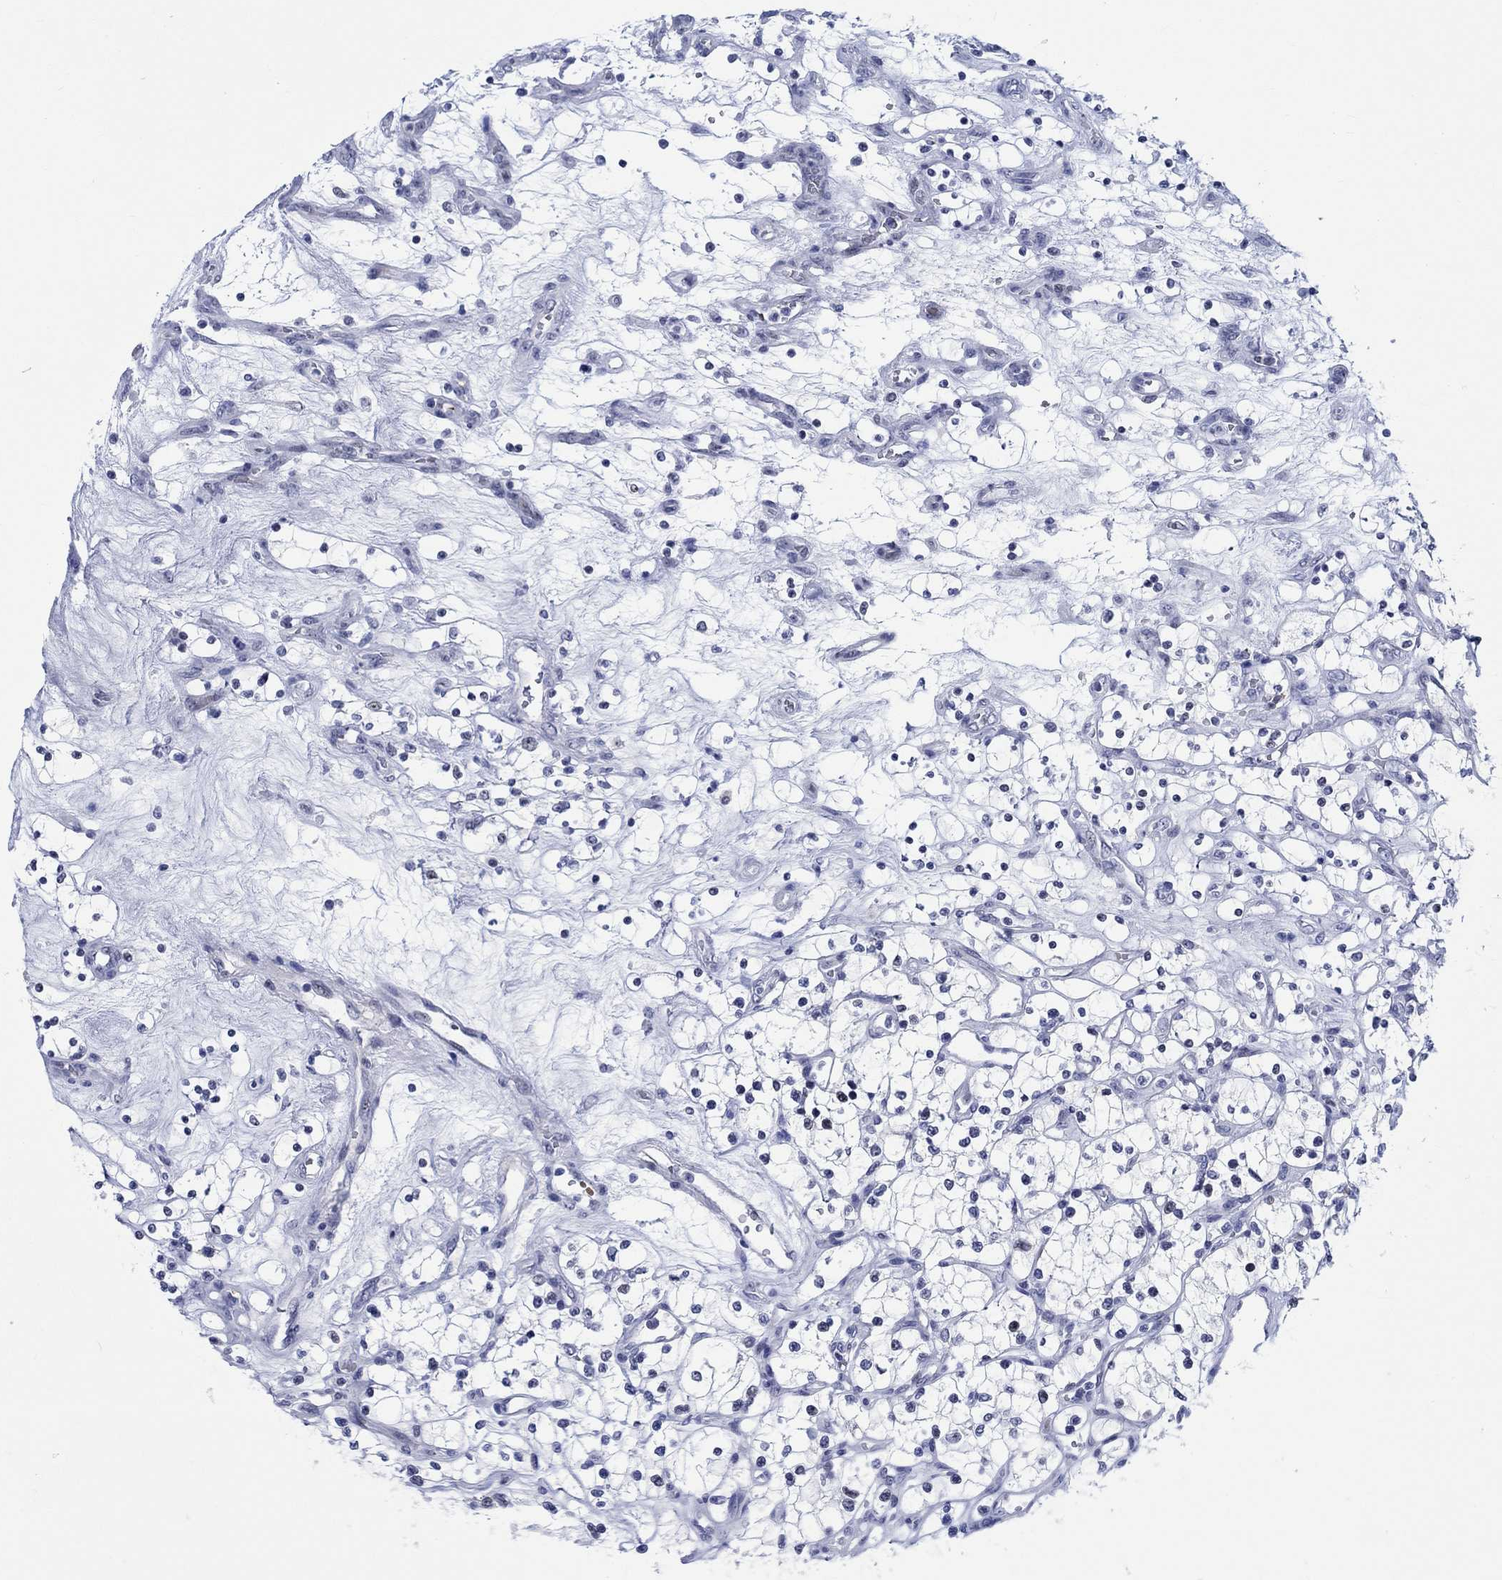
{"staining": {"intensity": "negative", "quantity": "none", "location": "none"}, "tissue": "renal cancer", "cell_type": "Tumor cells", "image_type": "cancer", "snomed": [{"axis": "morphology", "description": "Adenocarcinoma, NOS"}, {"axis": "topography", "description": "Kidney"}], "caption": "The histopathology image displays no significant staining in tumor cells of renal cancer. Brightfield microscopy of immunohistochemistry stained with DAB (3,3'-diaminobenzidine) (brown) and hematoxylin (blue), captured at high magnification.", "gene": "ZNF446", "patient": {"sex": "female", "age": 69}}